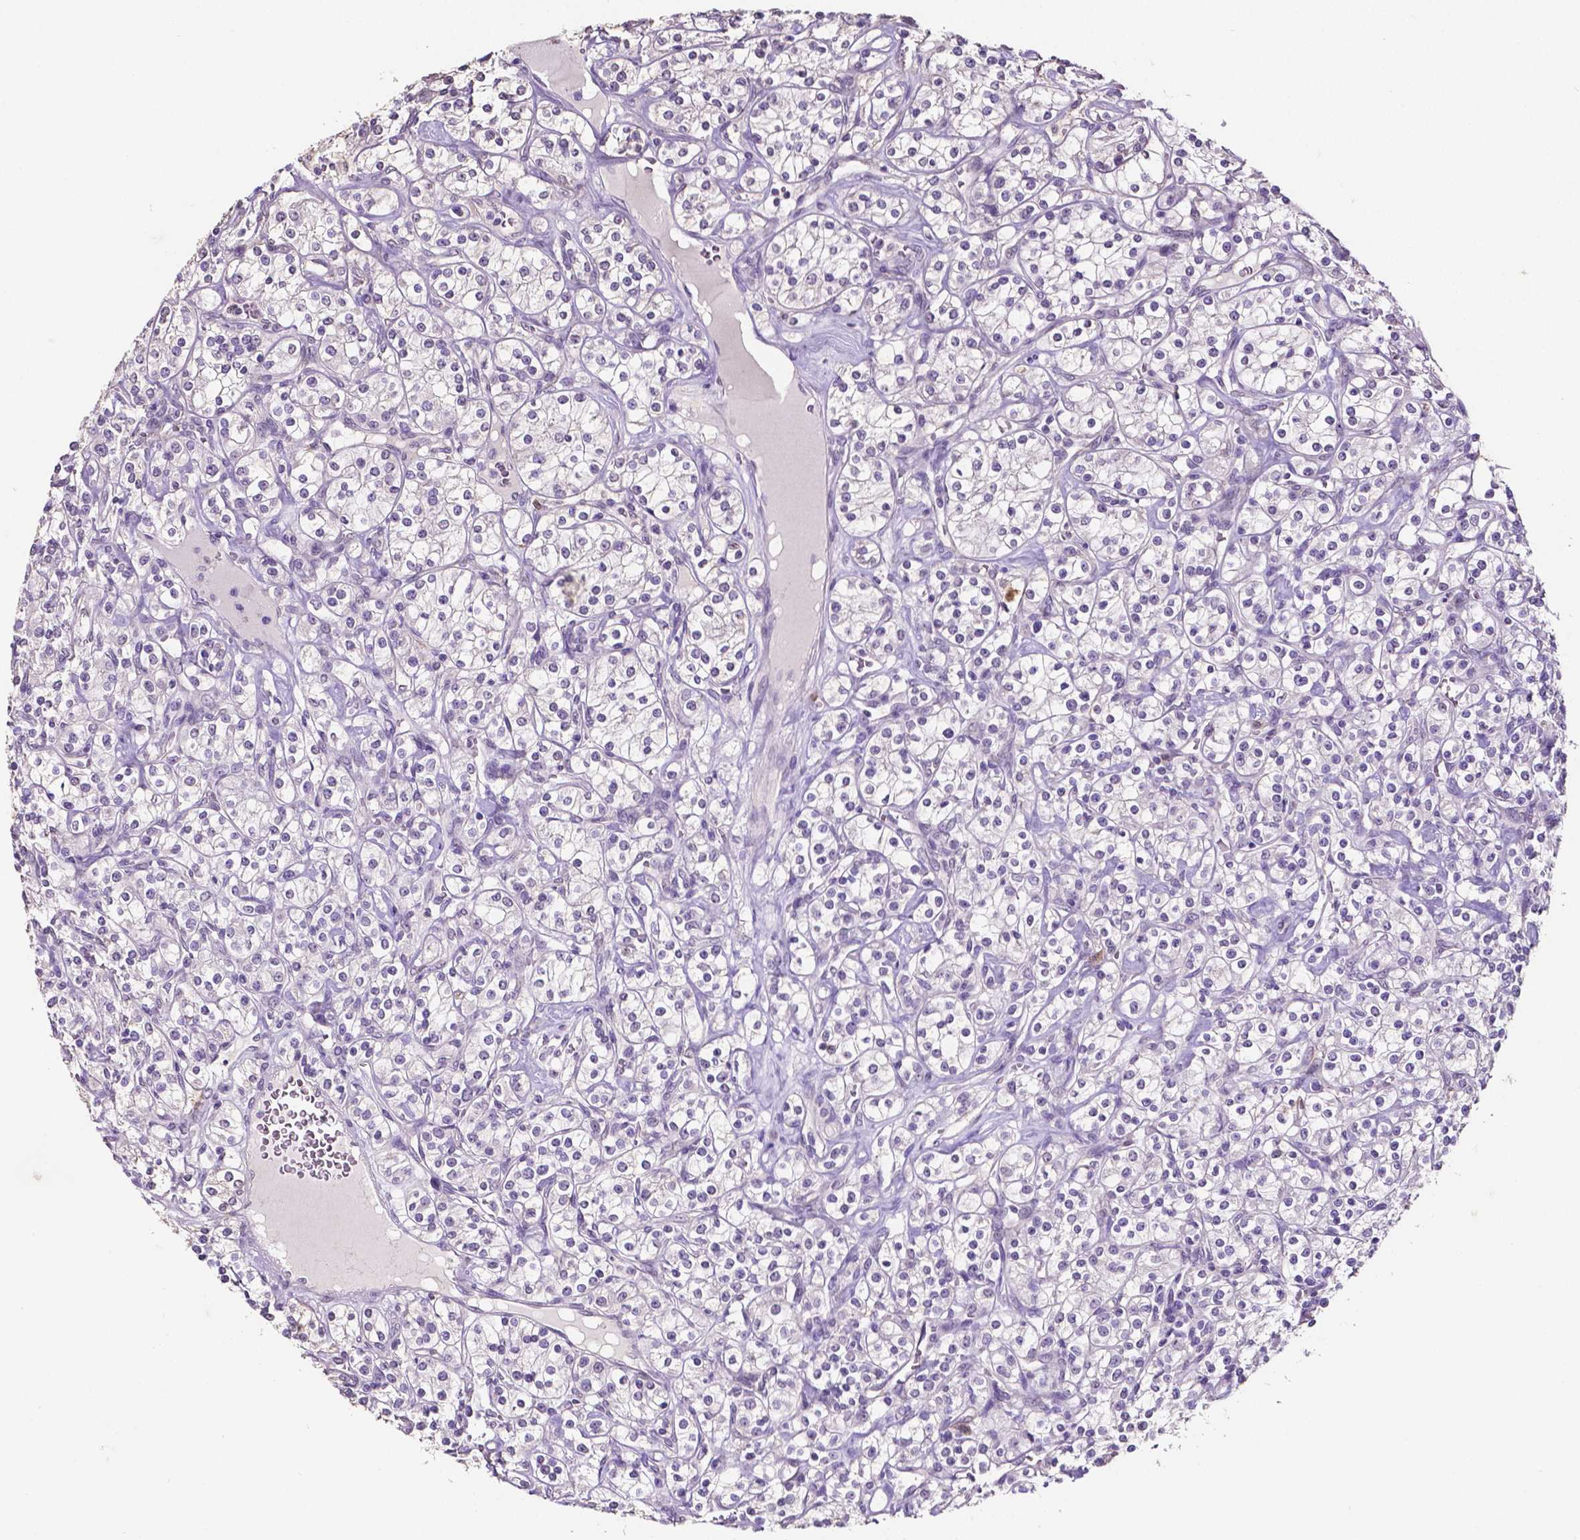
{"staining": {"intensity": "negative", "quantity": "none", "location": "none"}, "tissue": "renal cancer", "cell_type": "Tumor cells", "image_type": "cancer", "snomed": [{"axis": "morphology", "description": "Adenocarcinoma, NOS"}, {"axis": "topography", "description": "Kidney"}], "caption": "Protein analysis of adenocarcinoma (renal) demonstrates no significant staining in tumor cells.", "gene": "PSAT1", "patient": {"sex": "male", "age": 77}}